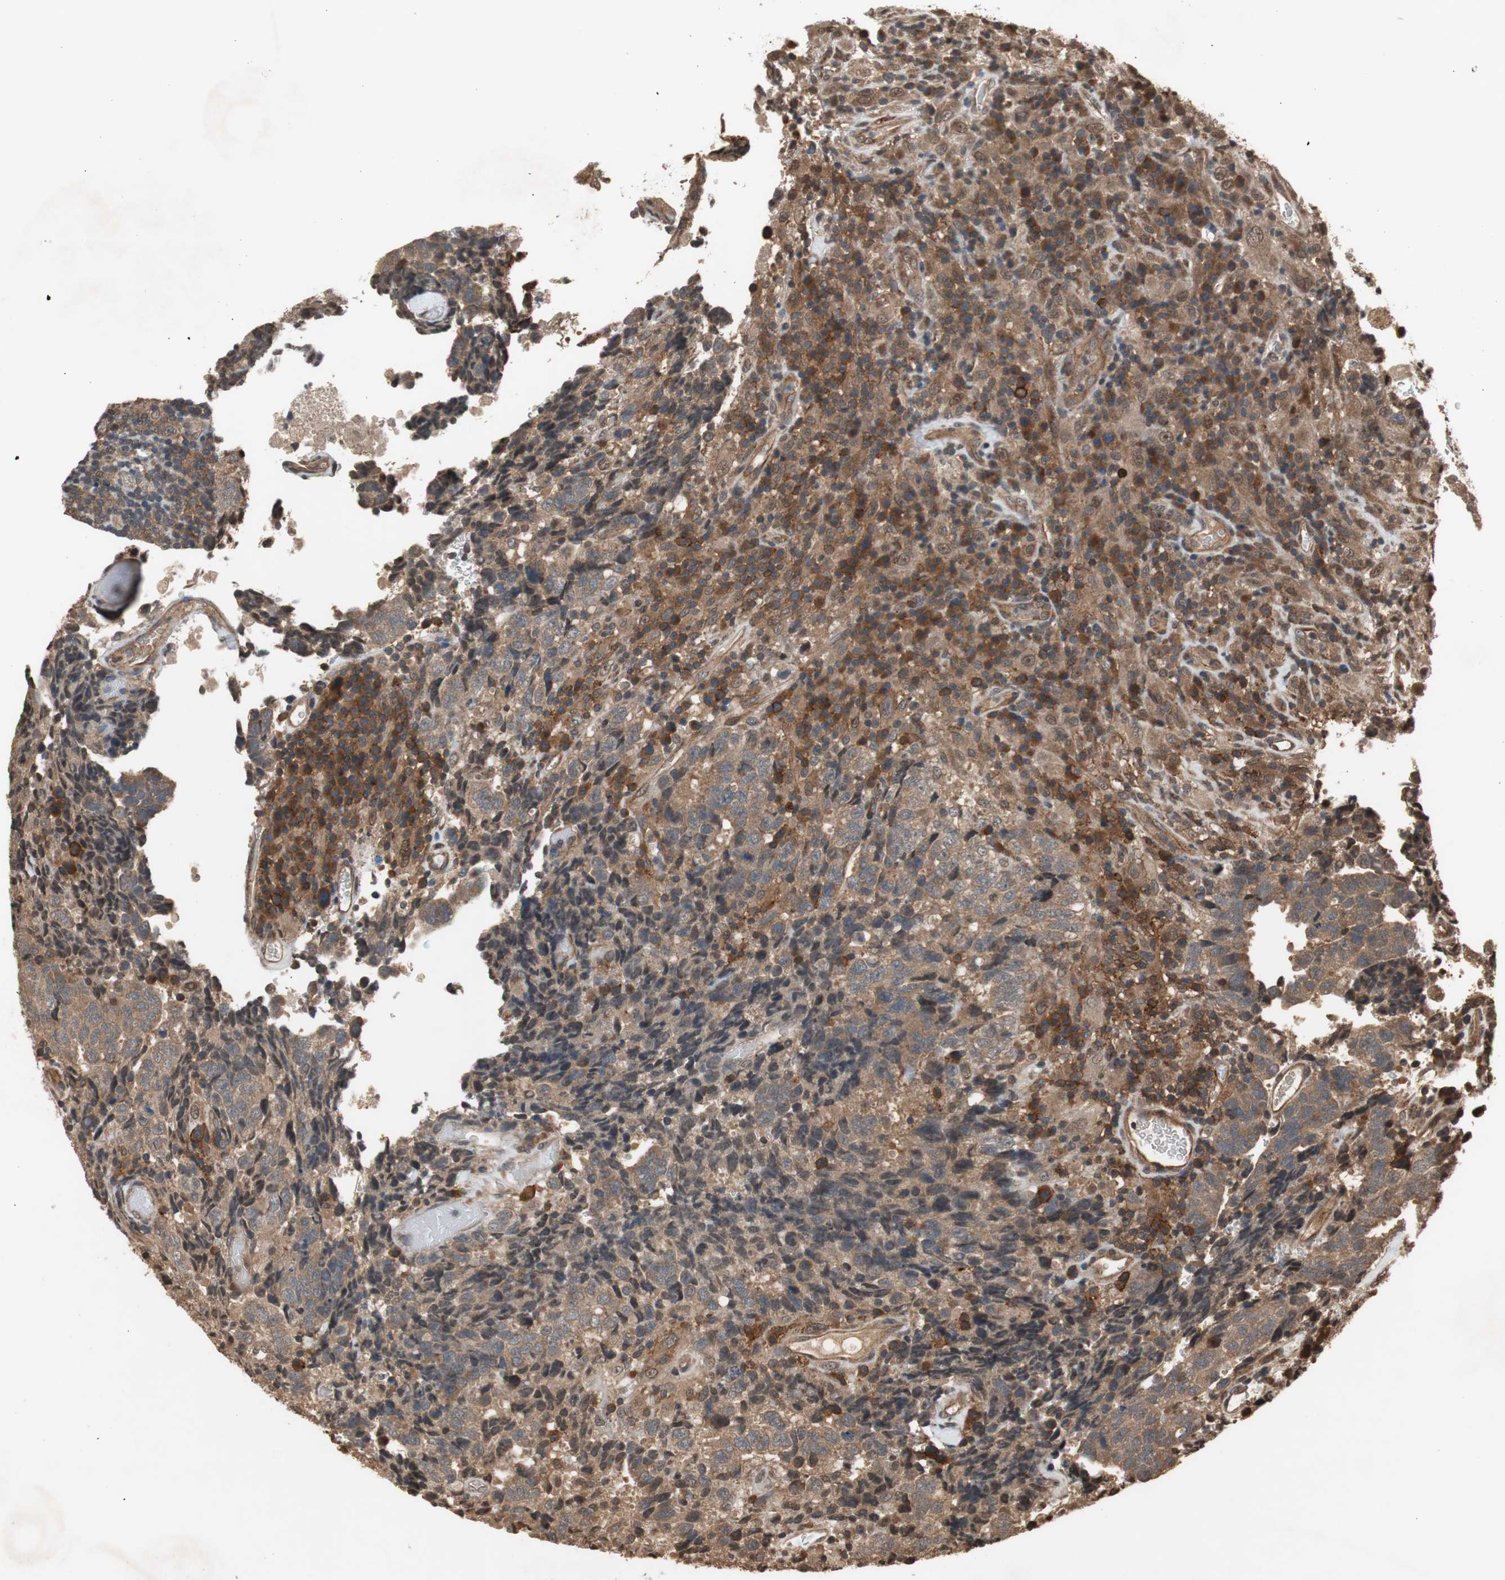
{"staining": {"intensity": "moderate", "quantity": ">75%", "location": "cytoplasmic/membranous"}, "tissue": "testis cancer", "cell_type": "Tumor cells", "image_type": "cancer", "snomed": [{"axis": "morphology", "description": "Necrosis, NOS"}, {"axis": "morphology", "description": "Carcinoma, Embryonal, NOS"}, {"axis": "topography", "description": "Testis"}], "caption": "A medium amount of moderate cytoplasmic/membranous positivity is present in about >75% of tumor cells in testis embryonal carcinoma tissue.", "gene": "TMEM230", "patient": {"sex": "male", "age": 19}}